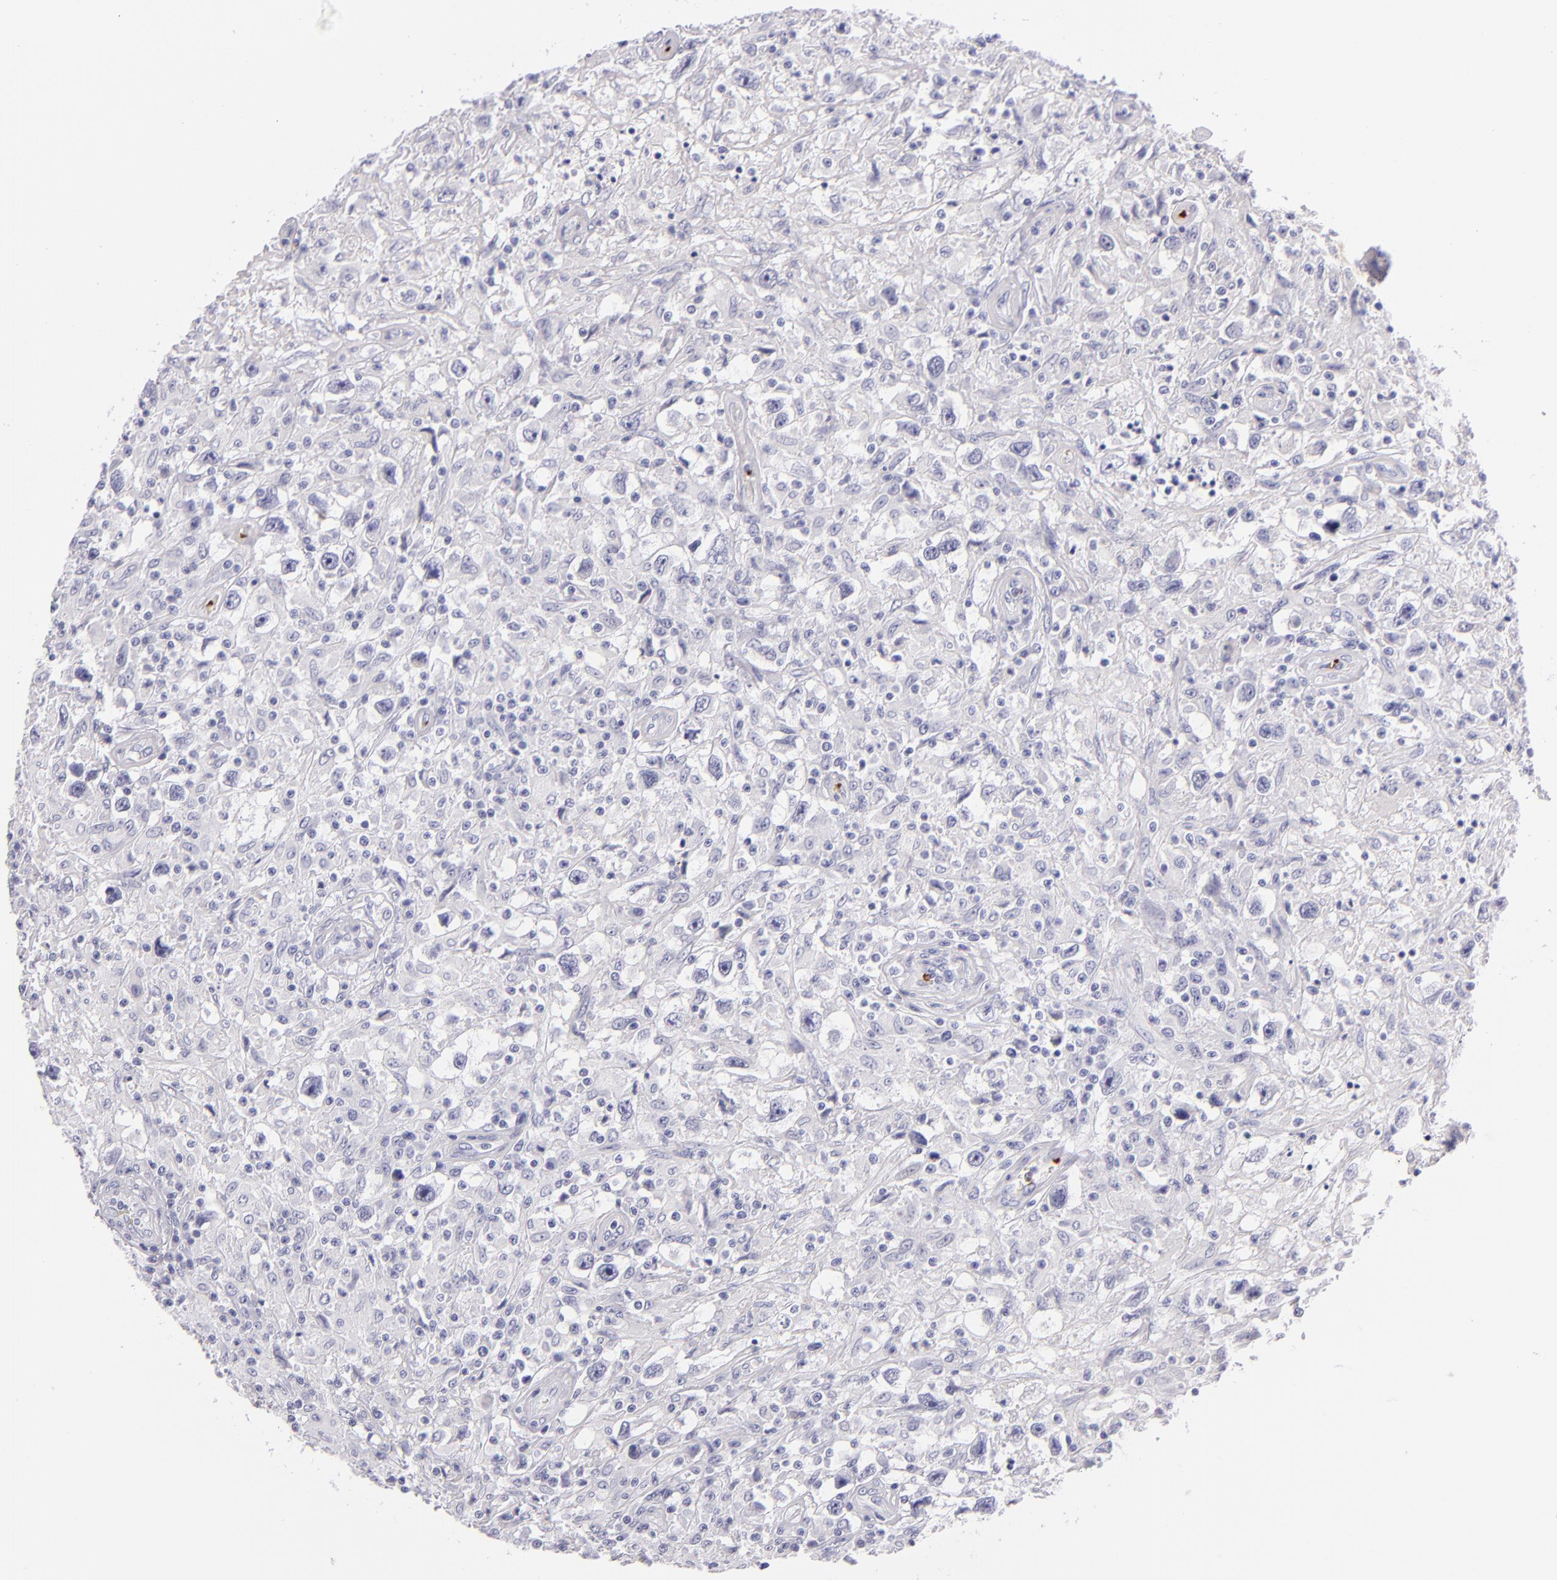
{"staining": {"intensity": "negative", "quantity": "none", "location": "none"}, "tissue": "testis cancer", "cell_type": "Tumor cells", "image_type": "cancer", "snomed": [{"axis": "morphology", "description": "Seminoma, NOS"}, {"axis": "topography", "description": "Testis"}], "caption": "IHC of human testis cancer (seminoma) displays no positivity in tumor cells.", "gene": "GP1BA", "patient": {"sex": "male", "age": 34}}